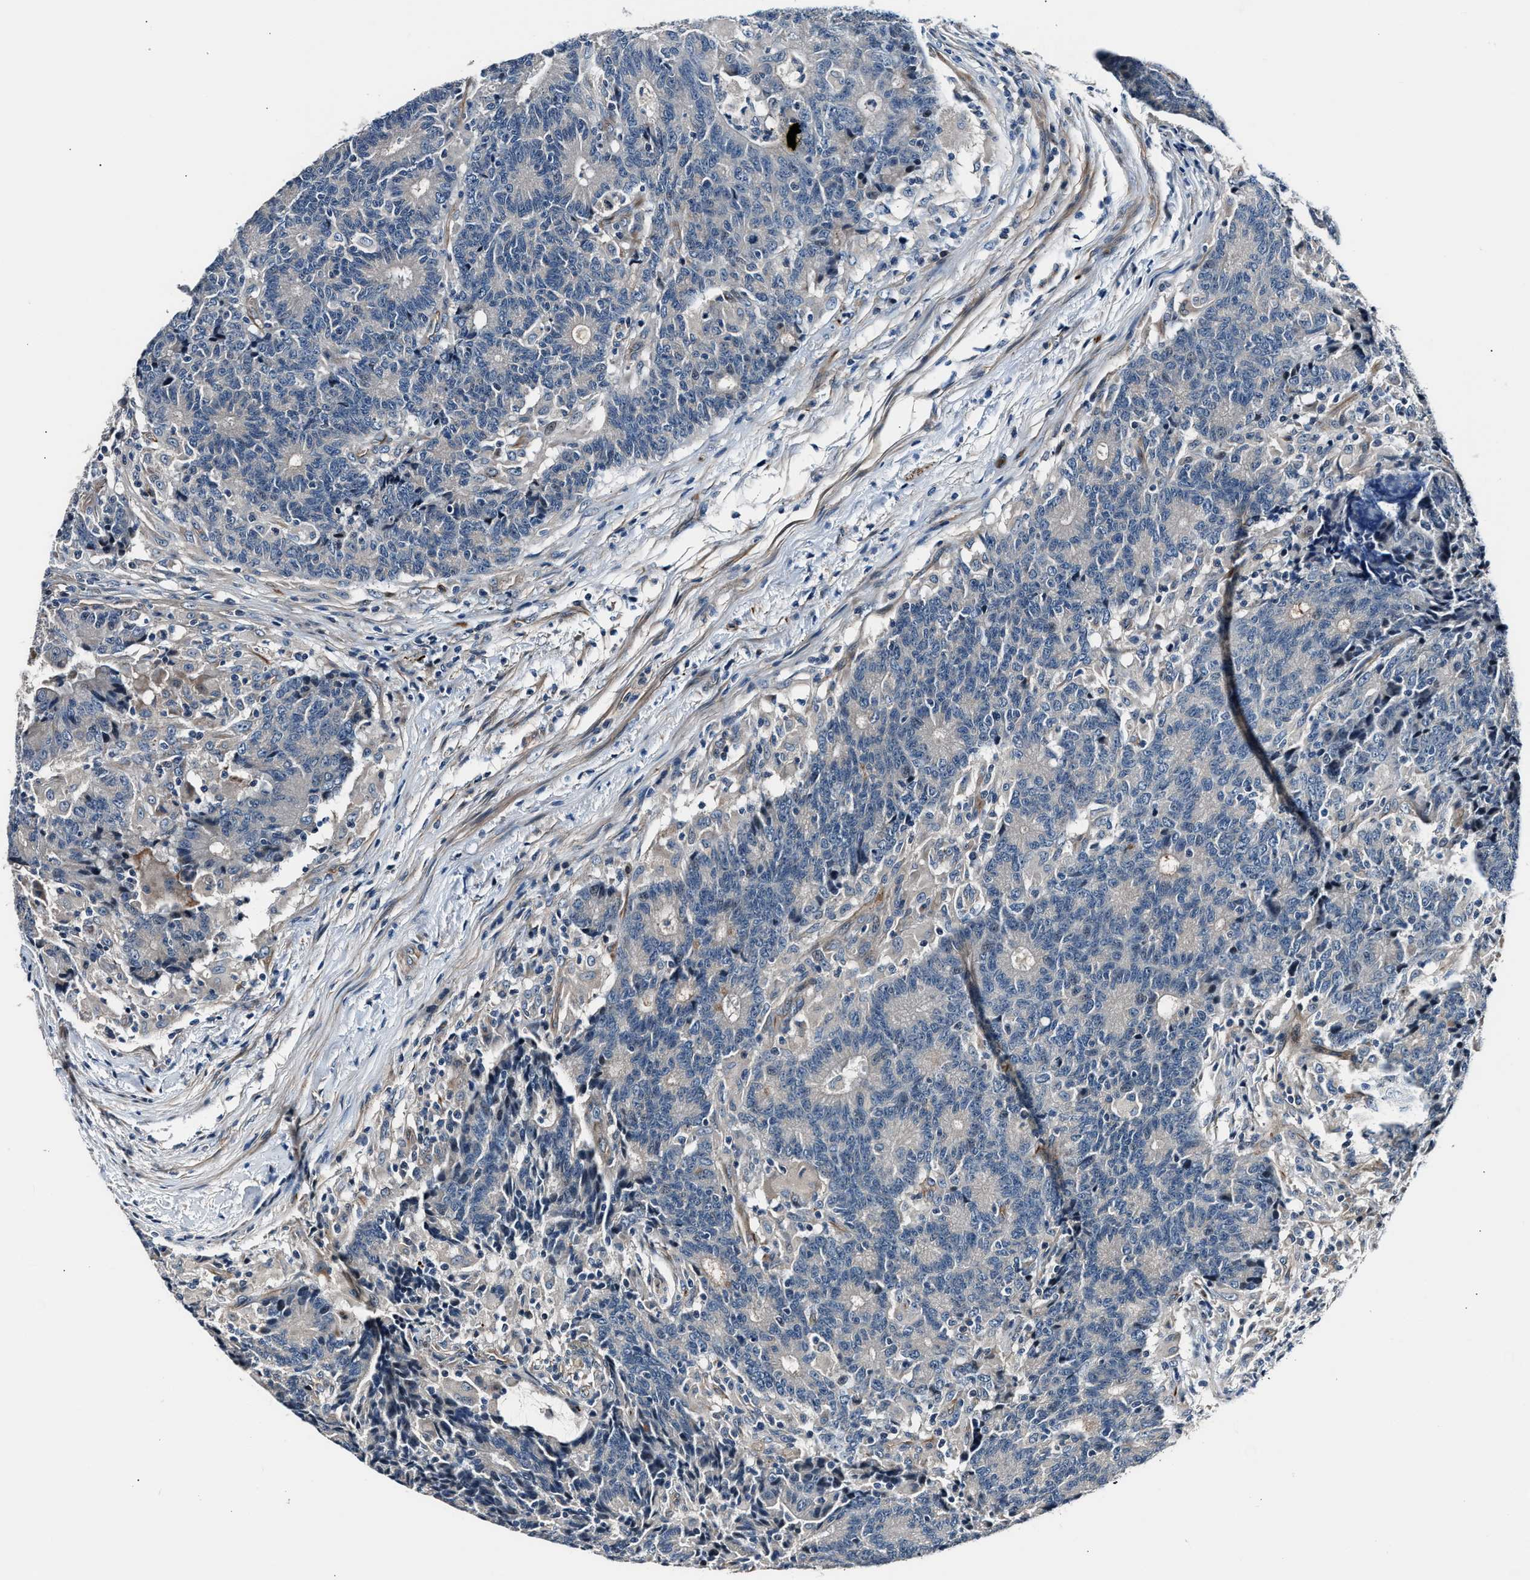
{"staining": {"intensity": "negative", "quantity": "none", "location": "none"}, "tissue": "colorectal cancer", "cell_type": "Tumor cells", "image_type": "cancer", "snomed": [{"axis": "morphology", "description": "Normal tissue, NOS"}, {"axis": "morphology", "description": "Adenocarcinoma, NOS"}, {"axis": "topography", "description": "Colon"}], "caption": "Micrograph shows no significant protein positivity in tumor cells of adenocarcinoma (colorectal).", "gene": "MPDZ", "patient": {"sex": "female", "age": 75}}